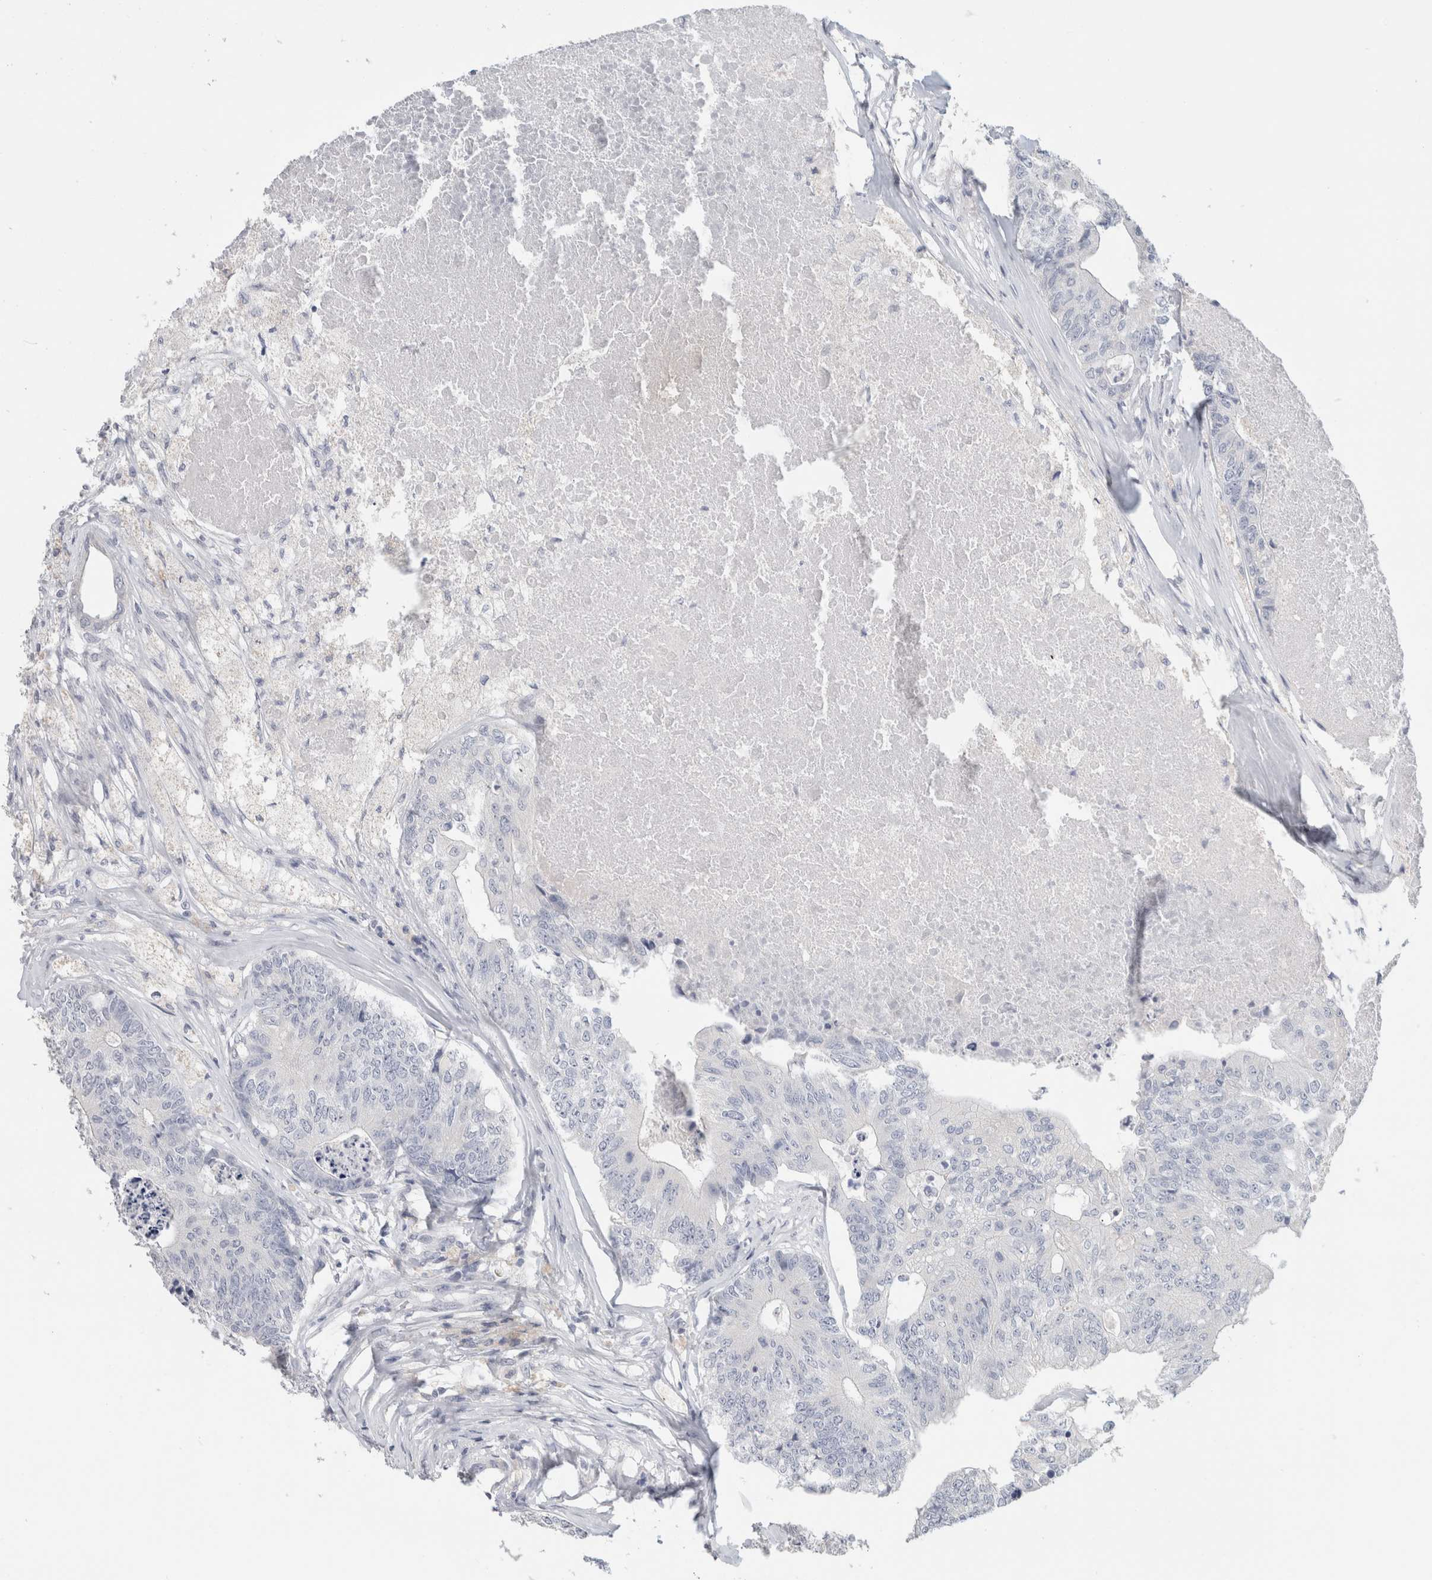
{"staining": {"intensity": "negative", "quantity": "none", "location": "none"}, "tissue": "colorectal cancer", "cell_type": "Tumor cells", "image_type": "cancer", "snomed": [{"axis": "morphology", "description": "Adenocarcinoma, NOS"}, {"axis": "topography", "description": "Colon"}], "caption": "DAB (3,3'-diaminobenzidine) immunohistochemical staining of human colorectal adenocarcinoma reveals no significant staining in tumor cells. Brightfield microscopy of immunohistochemistry stained with DAB (brown) and hematoxylin (blue), captured at high magnification.", "gene": "BCAN", "patient": {"sex": "female", "age": 67}}